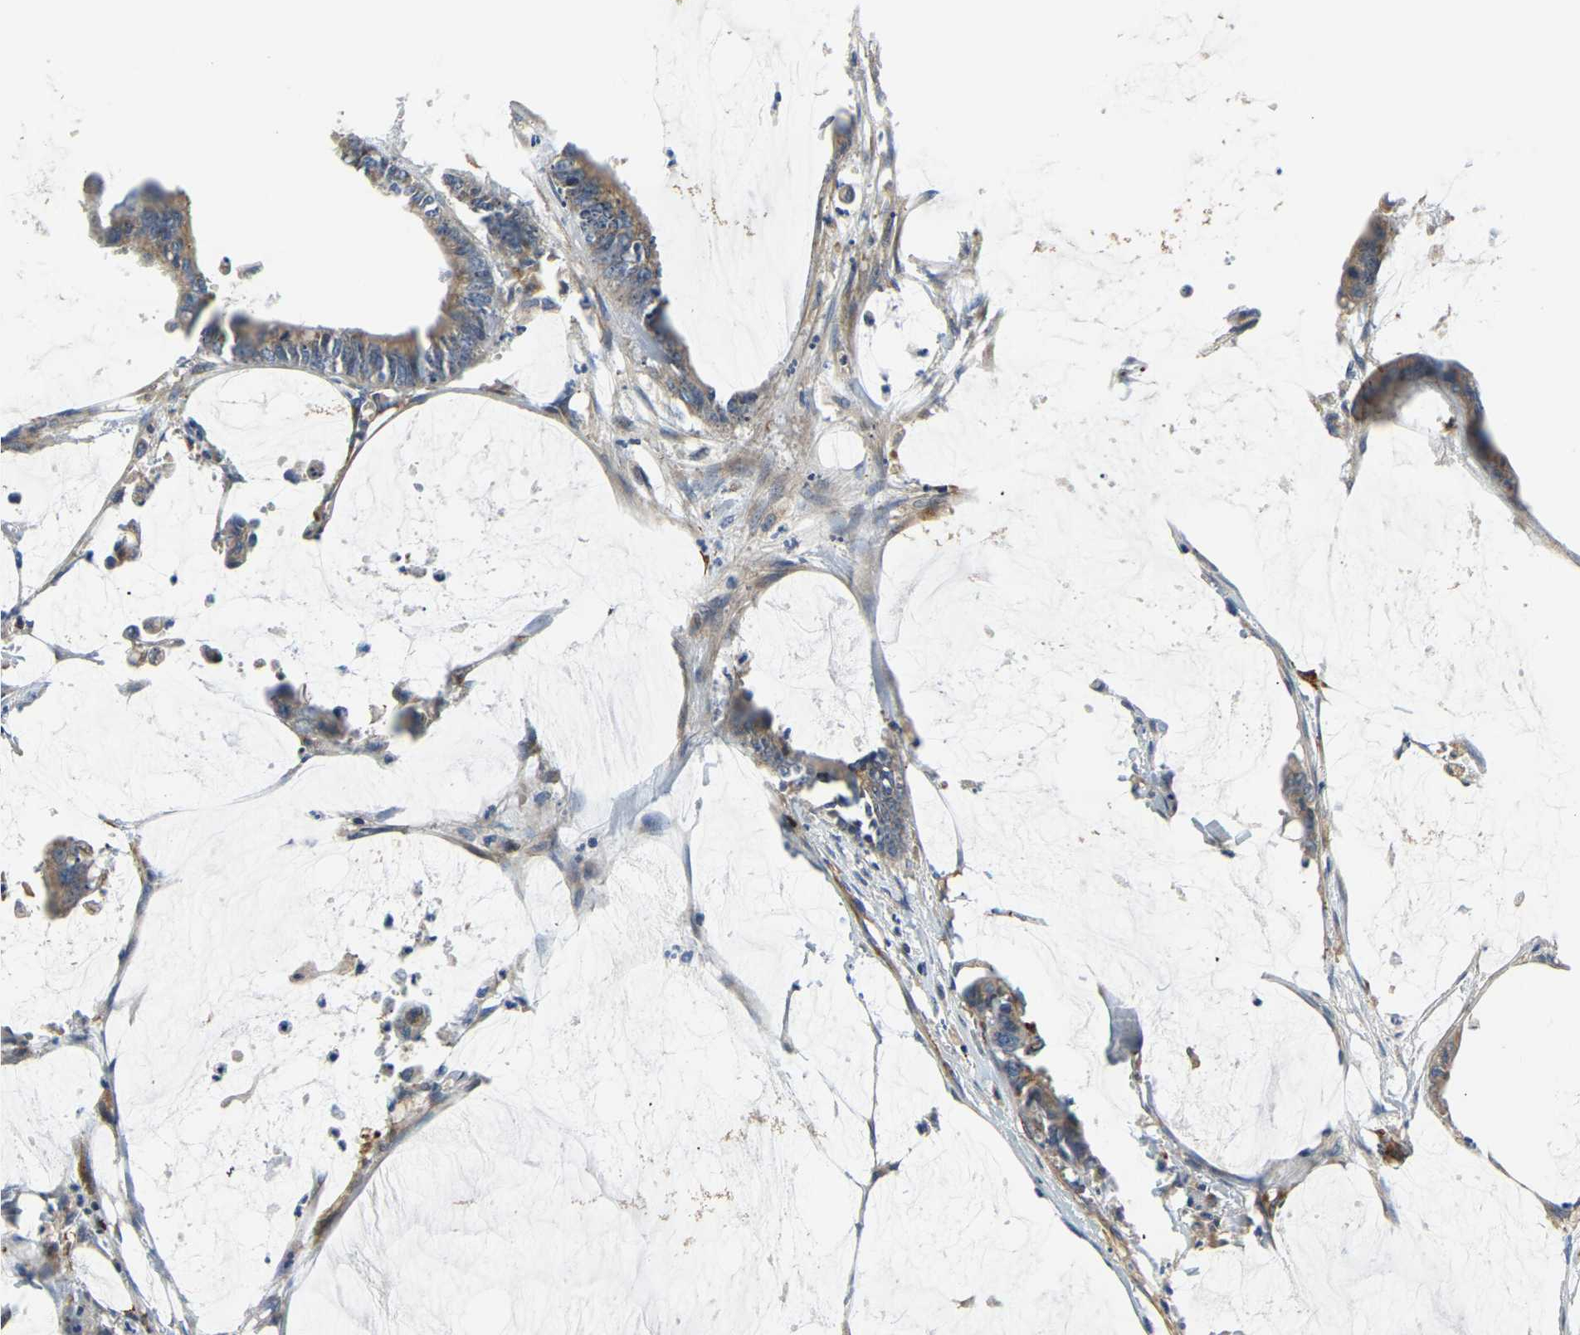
{"staining": {"intensity": "weak", "quantity": ">75%", "location": "cytoplasmic/membranous"}, "tissue": "colorectal cancer", "cell_type": "Tumor cells", "image_type": "cancer", "snomed": [{"axis": "morphology", "description": "Adenocarcinoma, NOS"}, {"axis": "topography", "description": "Rectum"}], "caption": "The image exhibits staining of colorectal cancer, revealing weak cytoplasmic/membranous protein positivity (brown color) within tumor cells.", "gene": "LIAS", "patient": {"sex": "female", "age": 66}}